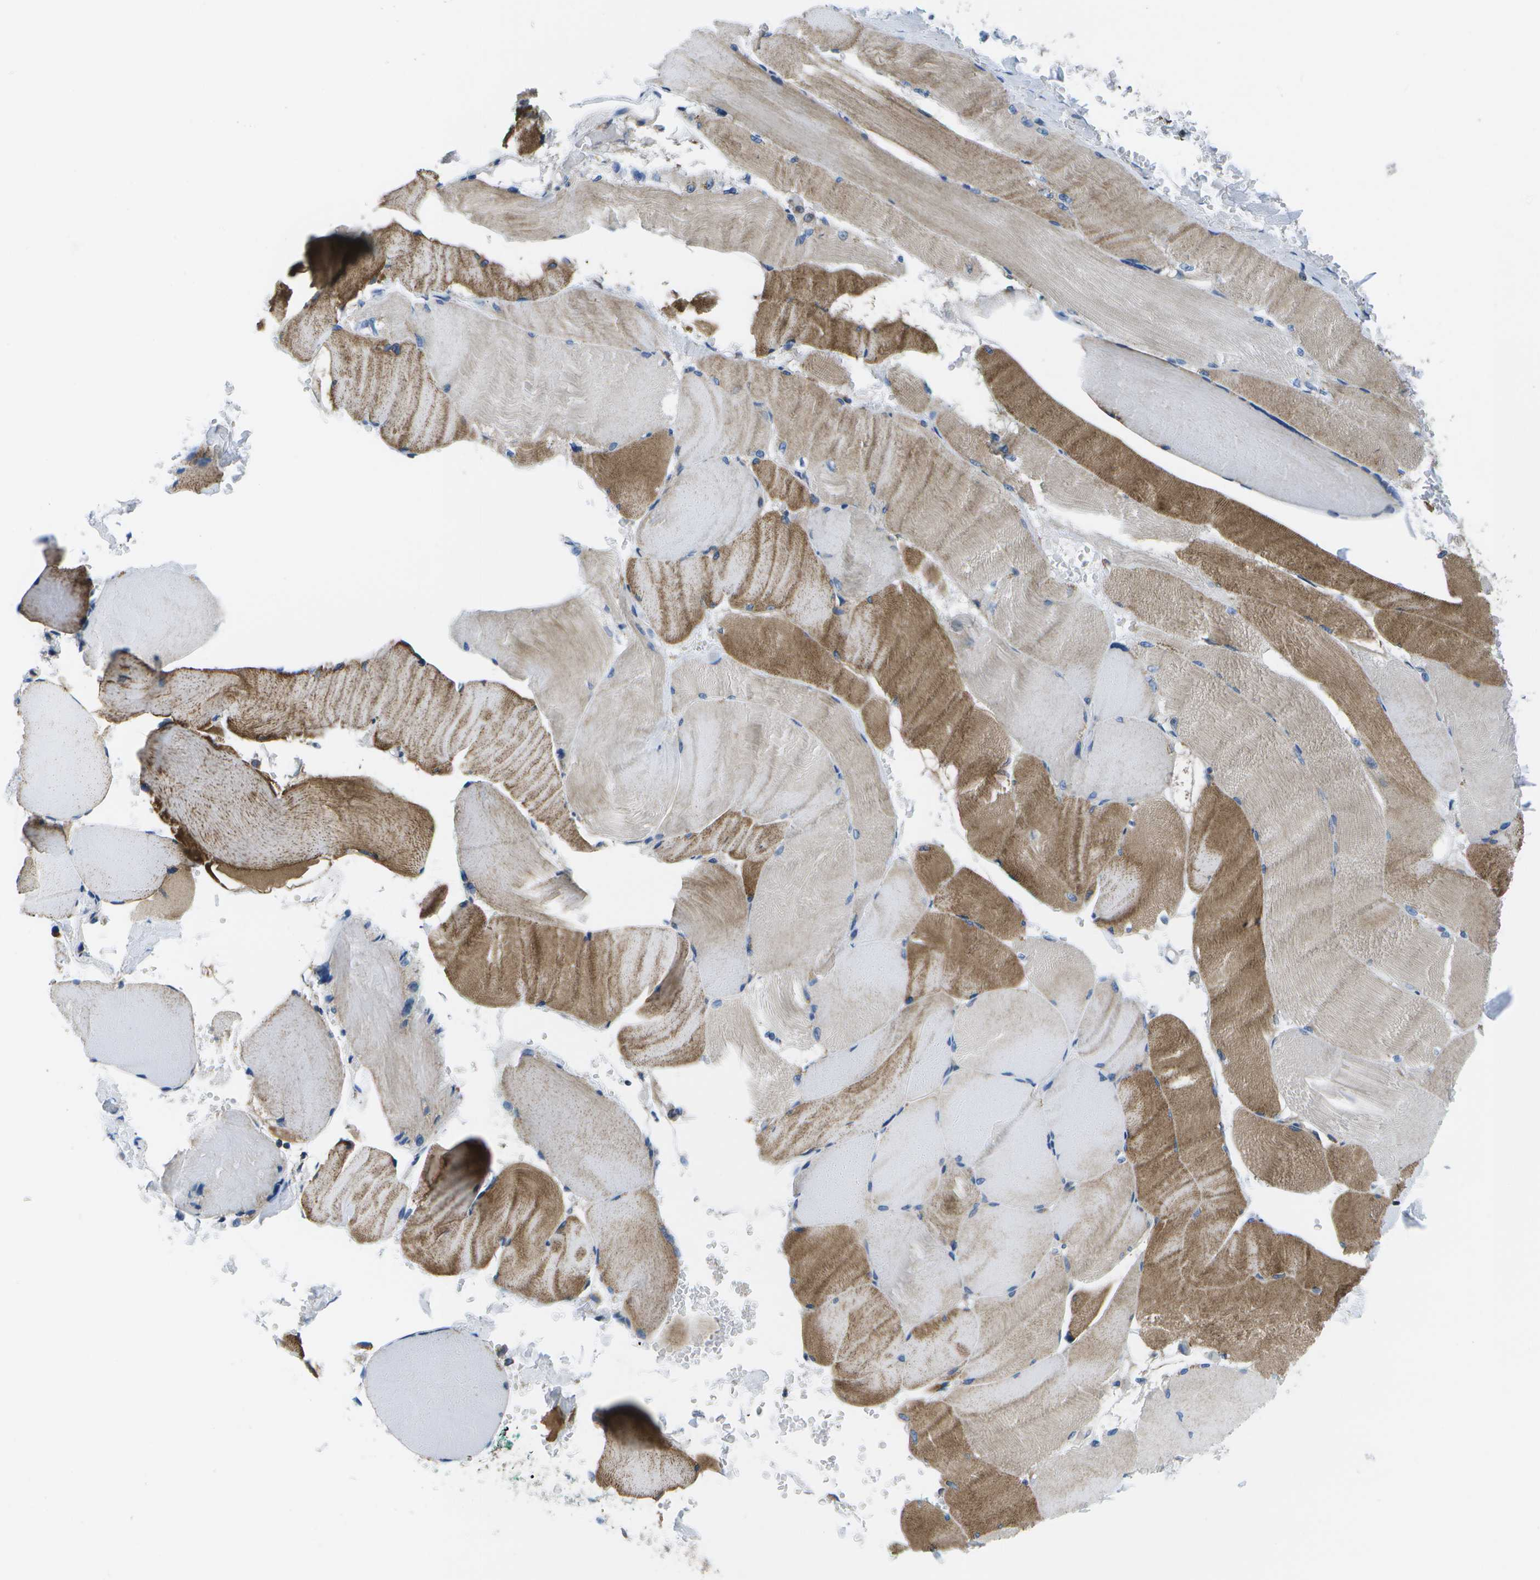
{"staining": {"intensity": "moderate", "quantity": ">75%", "location": "cytoplasmic/membranous"}, "tissue": "skeletal muscle", "cell_type": "Myocytes", "image_type": "normal", "snomed": [{"axis": "morphology", "description": "Normal tissue, NOS"}, {"axis": "topography", "description": "Skin"}, {"axis": "topography", "description": "Skeletal muscle"}], "caption": "Moderate cytoplasmic/membranous expression is present in approximately >75% of myocytes in unremarkable skeletal muscle.", "gene": "GDF5", "patient": {"sex": "male", "age": 83}}